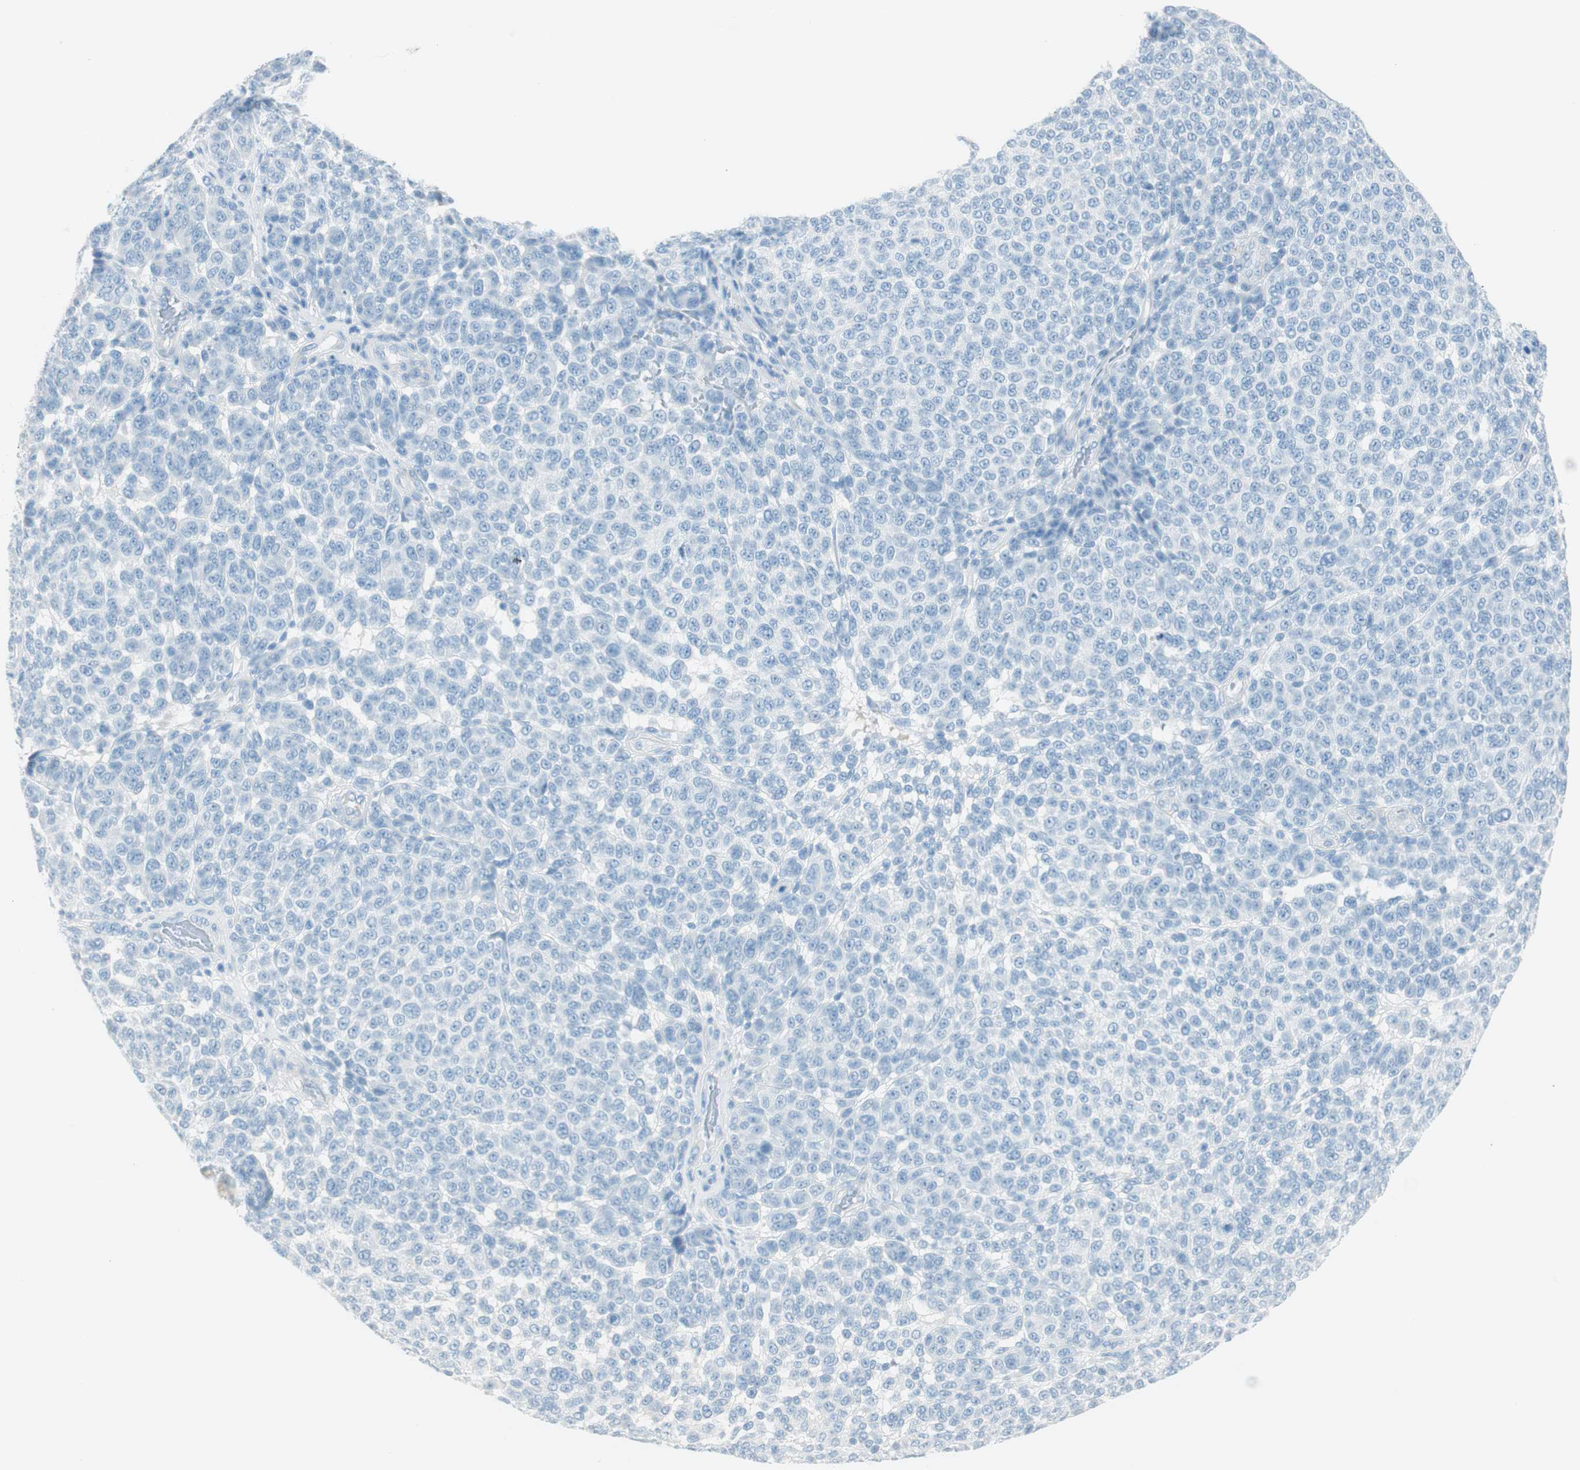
{"staining": {"intensity": "negative", "quantity": "none", "location": "none"}, "tissue": "melanoma", "cell_type": "Tumor cells", "image_type": "cancer", "snomed": [{"axis": "morphology", "description": "Malignant melanoma, NOS"}, {"axis": "topography", "description": "Skin"}], "caption": "The micrograph demonstrates no staining of tumor cells in malignant melanoma.", "gene": "TNFRSF13C", "patient": {"sex": "male", "age": 59}}